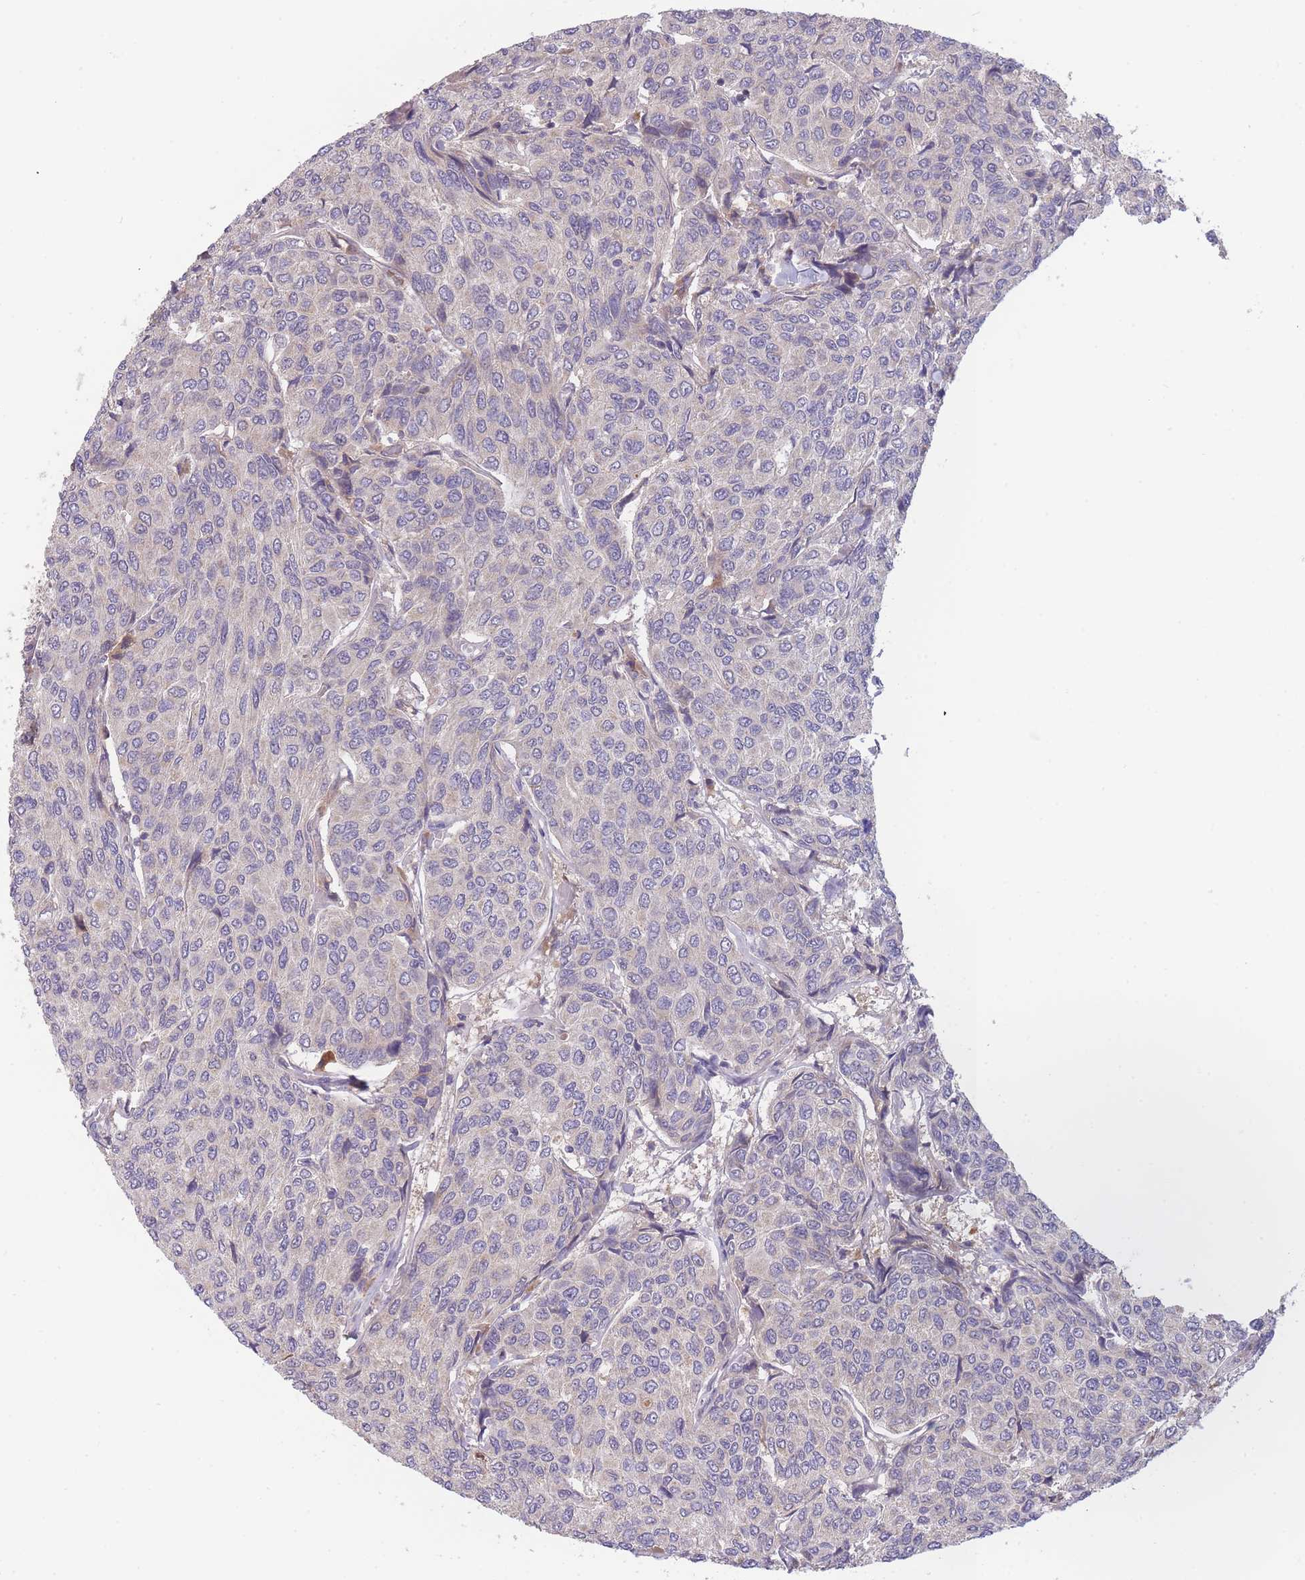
{"staining": {"intensity": "moderate", "quantity": "<25%", "location": "cytoplasmic/membranous"}, "tissue": "breast cancer", "cell_type": "Tumor cells", "image_type": "cancer", "snomed": [{"axis": "morphology", "description": "Duct carcinoma"}, {"axis": "topography", "description": "Breast"}], "caption": "Protein staining of breast cancer (invasive ductal carcinoma) tissue reveals moderate cytoplasmic/membranous staining in approximately <25% of tumor cells.", "gene": "NDUFAF5", "patient": {"sex": "female", "age": 55}}